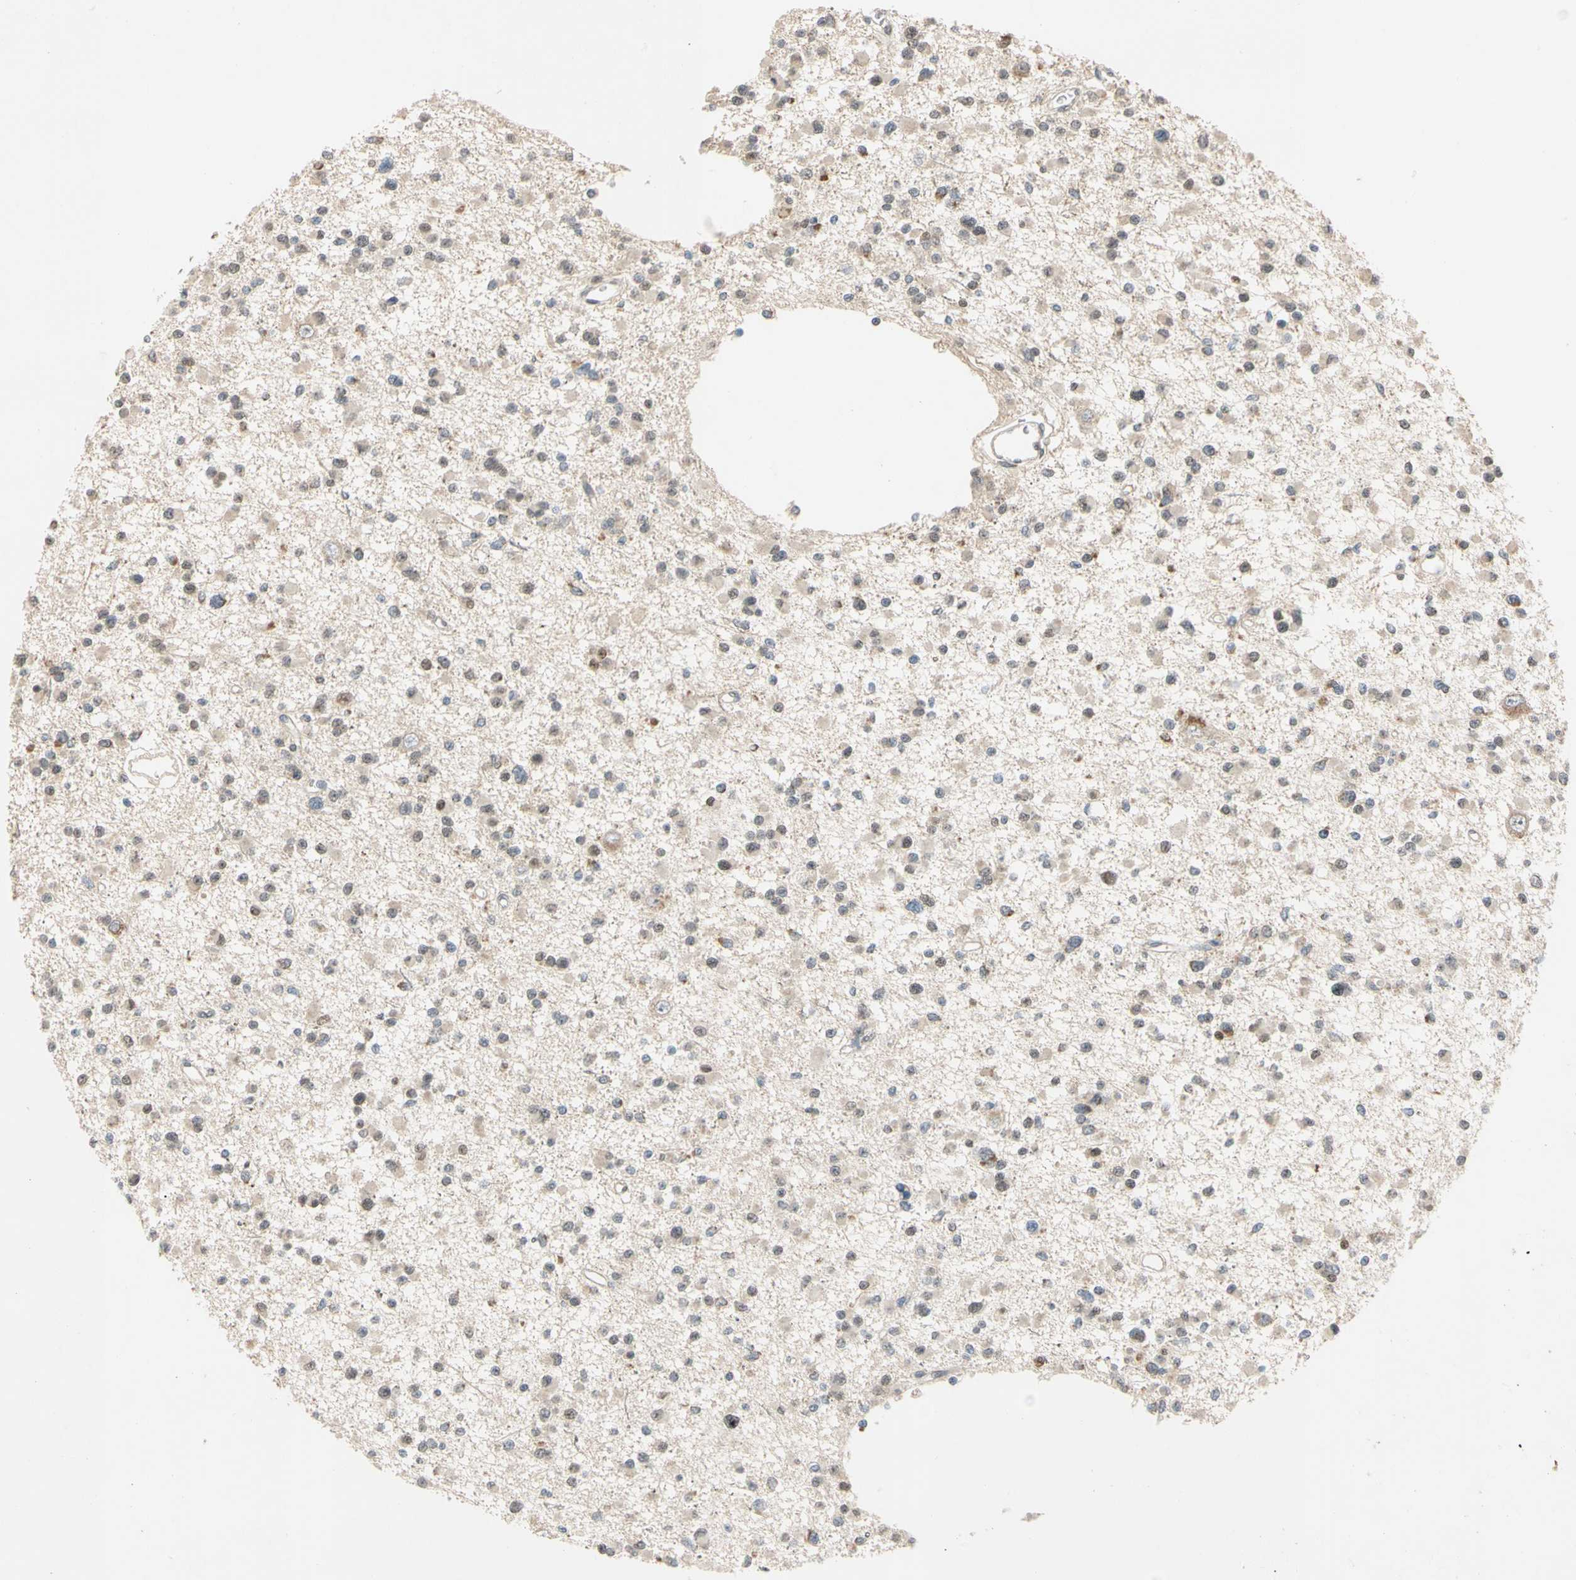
{"staining": {"intensity": "negative", "quantity": "none", "location": "none"}, "tissue": "glioma", "cell_type": "Tumor cells", "image_type": "cancer", "snomed": [{"axis": "morphology", "description": "Glioma, malignant, Low grade"}, {"axis": "topography", "description": "Brain"}], "caption": "Tumor cells show no significant protein staining in glioma. (DAB immunohistochemistry (IHC), high magnification).", "gene": "RIOX2", "patient": {"sex": "female", "age": 22}}